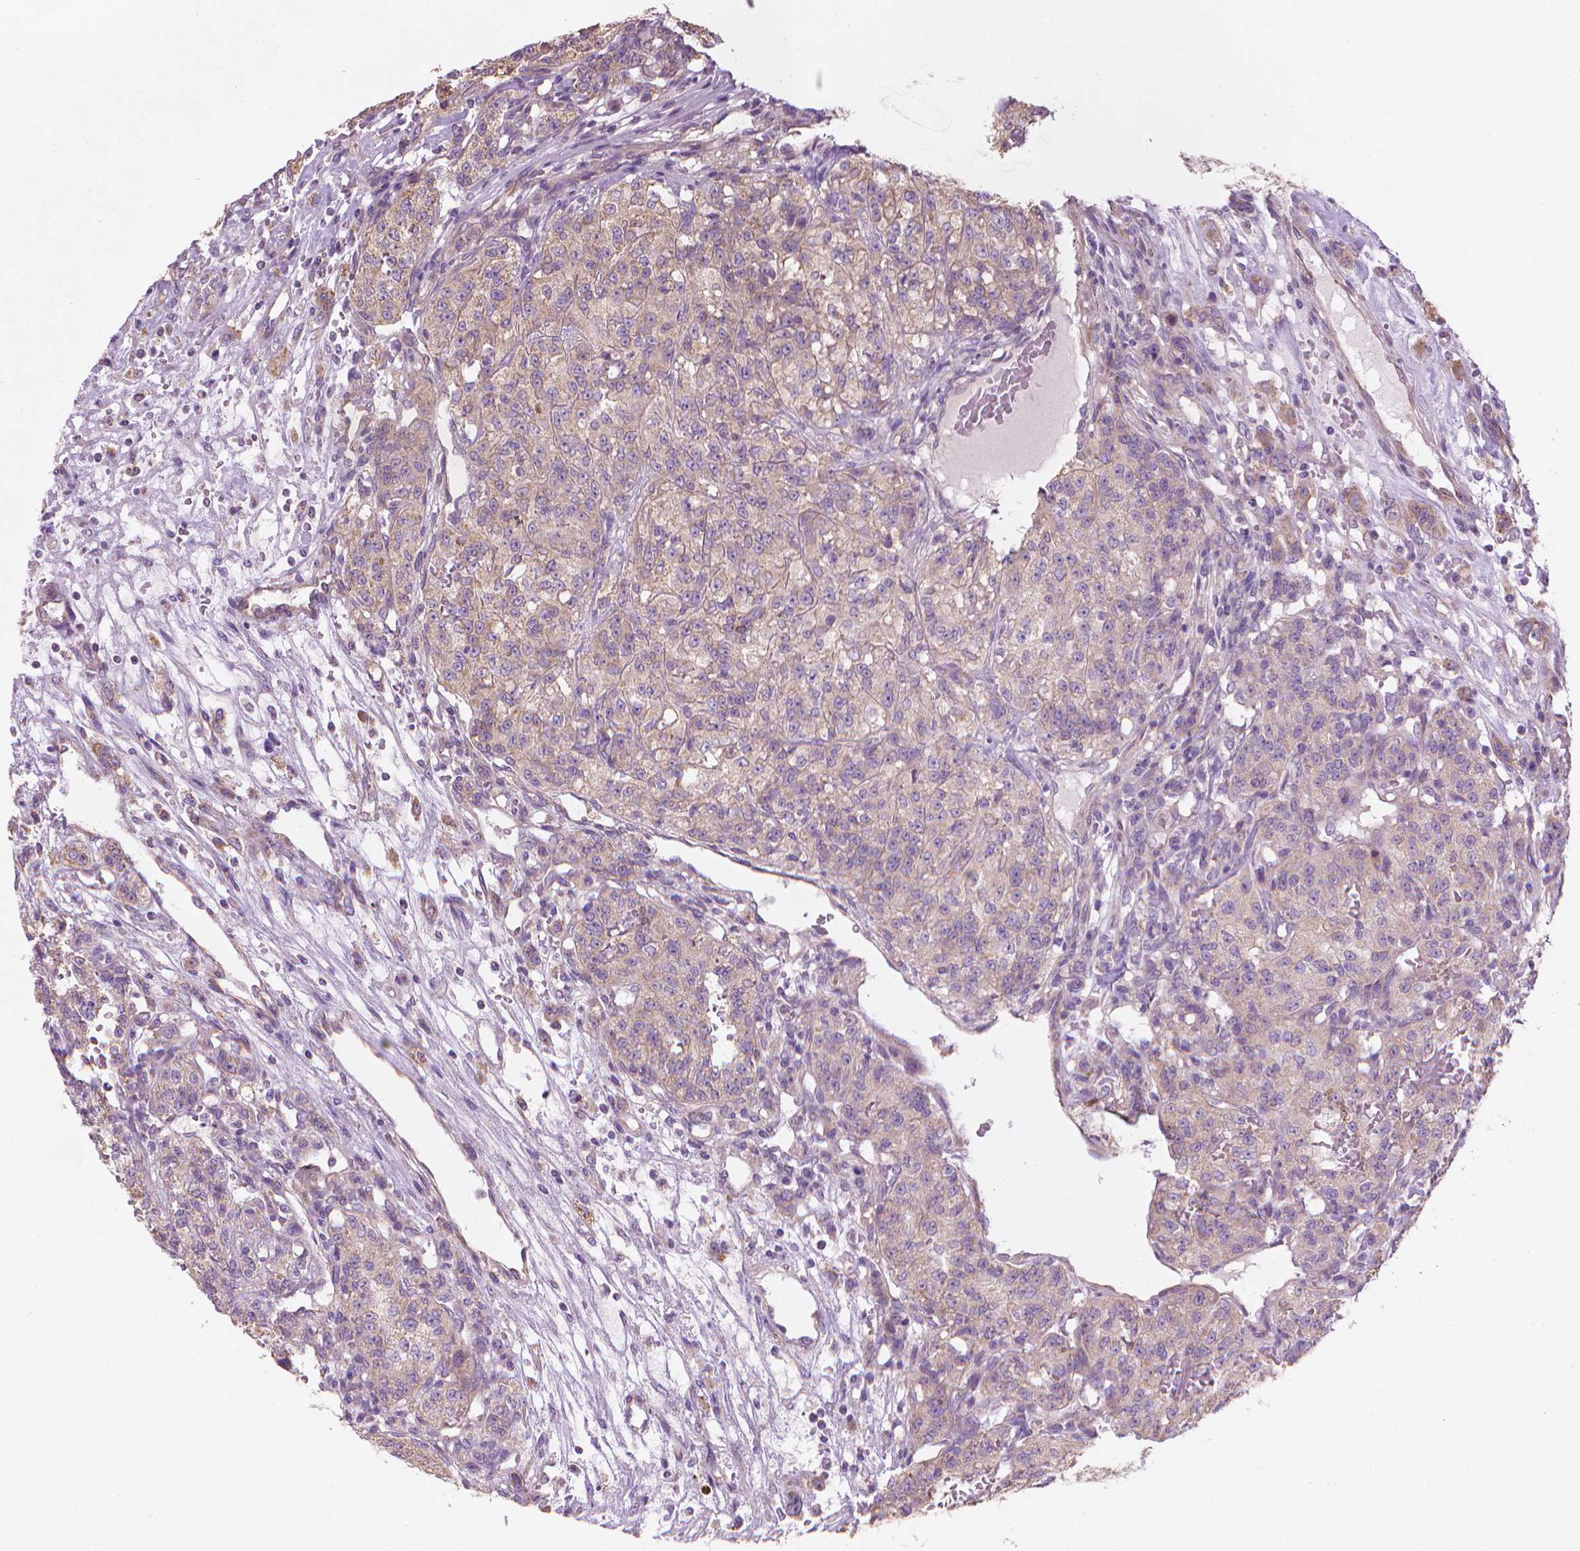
{"staining": {"intensity": "weak", "quantity": "<25%", "location": "cytoplasmic/membranous"}, "tissue": "renal cancer", "cell_type": "Tumor cells", "image_type": "cancer", "snomed": [{"axis": "morphology", "description": "Adenocarcinoma, NOS"}, {"axis": "topography", "description": "Kidney"}], "caption": "The histopathology image displays no staining of tumor cells in renal cancer. (Immunohistochemistry, brightfield microscopy, high magnification).", "gene": "TTC29", "patient": {"sex": "female", "age": 63}}